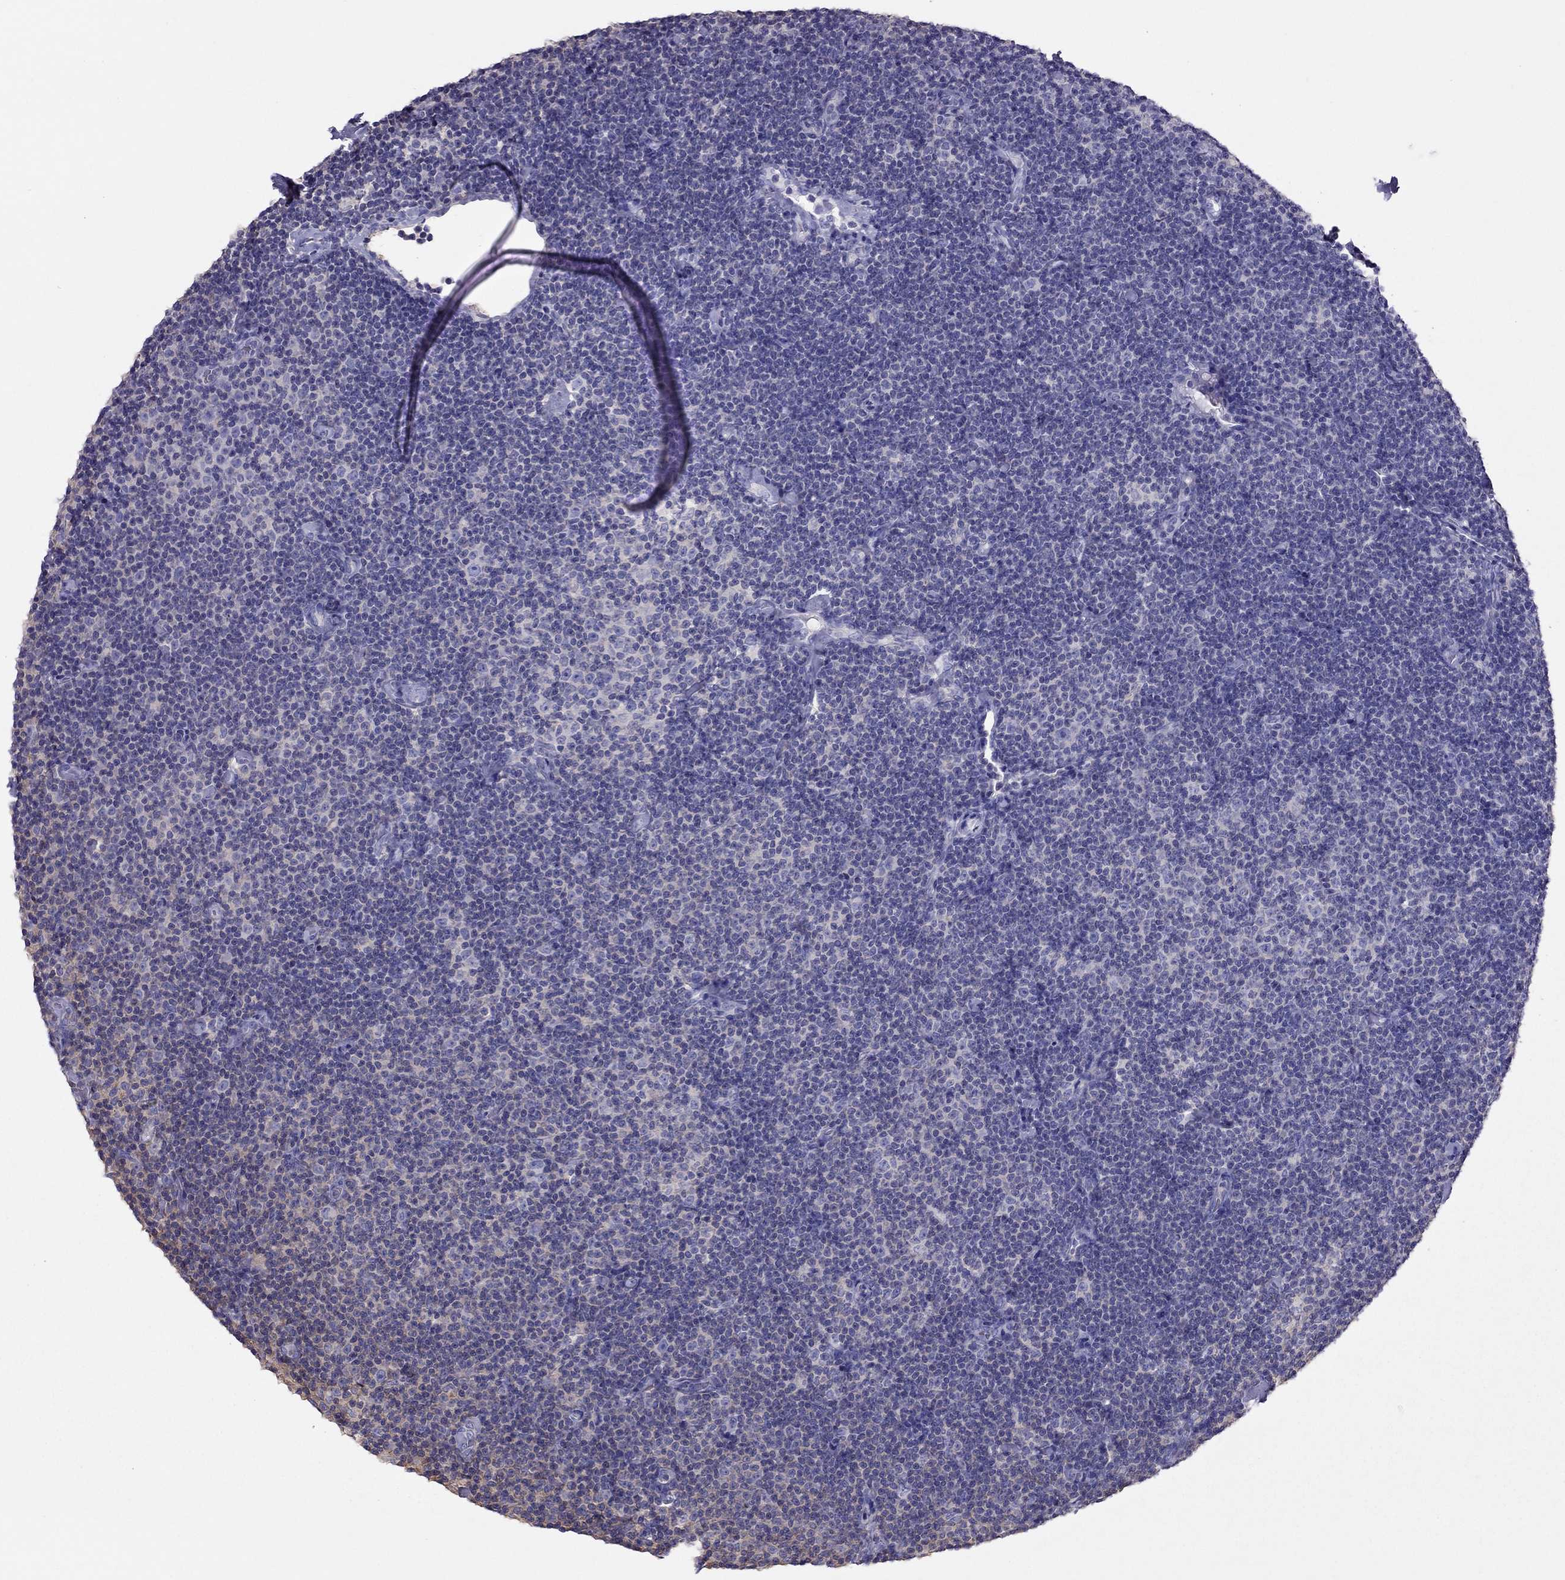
{"staining": {"intensity": "negative", "quantity": "none", "location": "none"}, "tissue": "lymphoma", "cell_type": "Tumor cells", "image_type": "cancer", "snomed": [{"axis": "morphology", "description": "Malignant lymphoma, non-Hodgkin's type, Low grade"}, {"axis": "topography", "description": "Lymph node"}], "caption": "The image displays no staining of tumor cells in malignant lymphoma, non-Hodgkin's type (low-grade). The staining was performed using DAB (3,3'-diaminobenzidine) to visualize the protein expression in brown, while the nuclei were stained in blue with hematoxylin (Magnification: 20x).", "gene": "TEX22", "patient": {"sex": "male", "age": 81}}